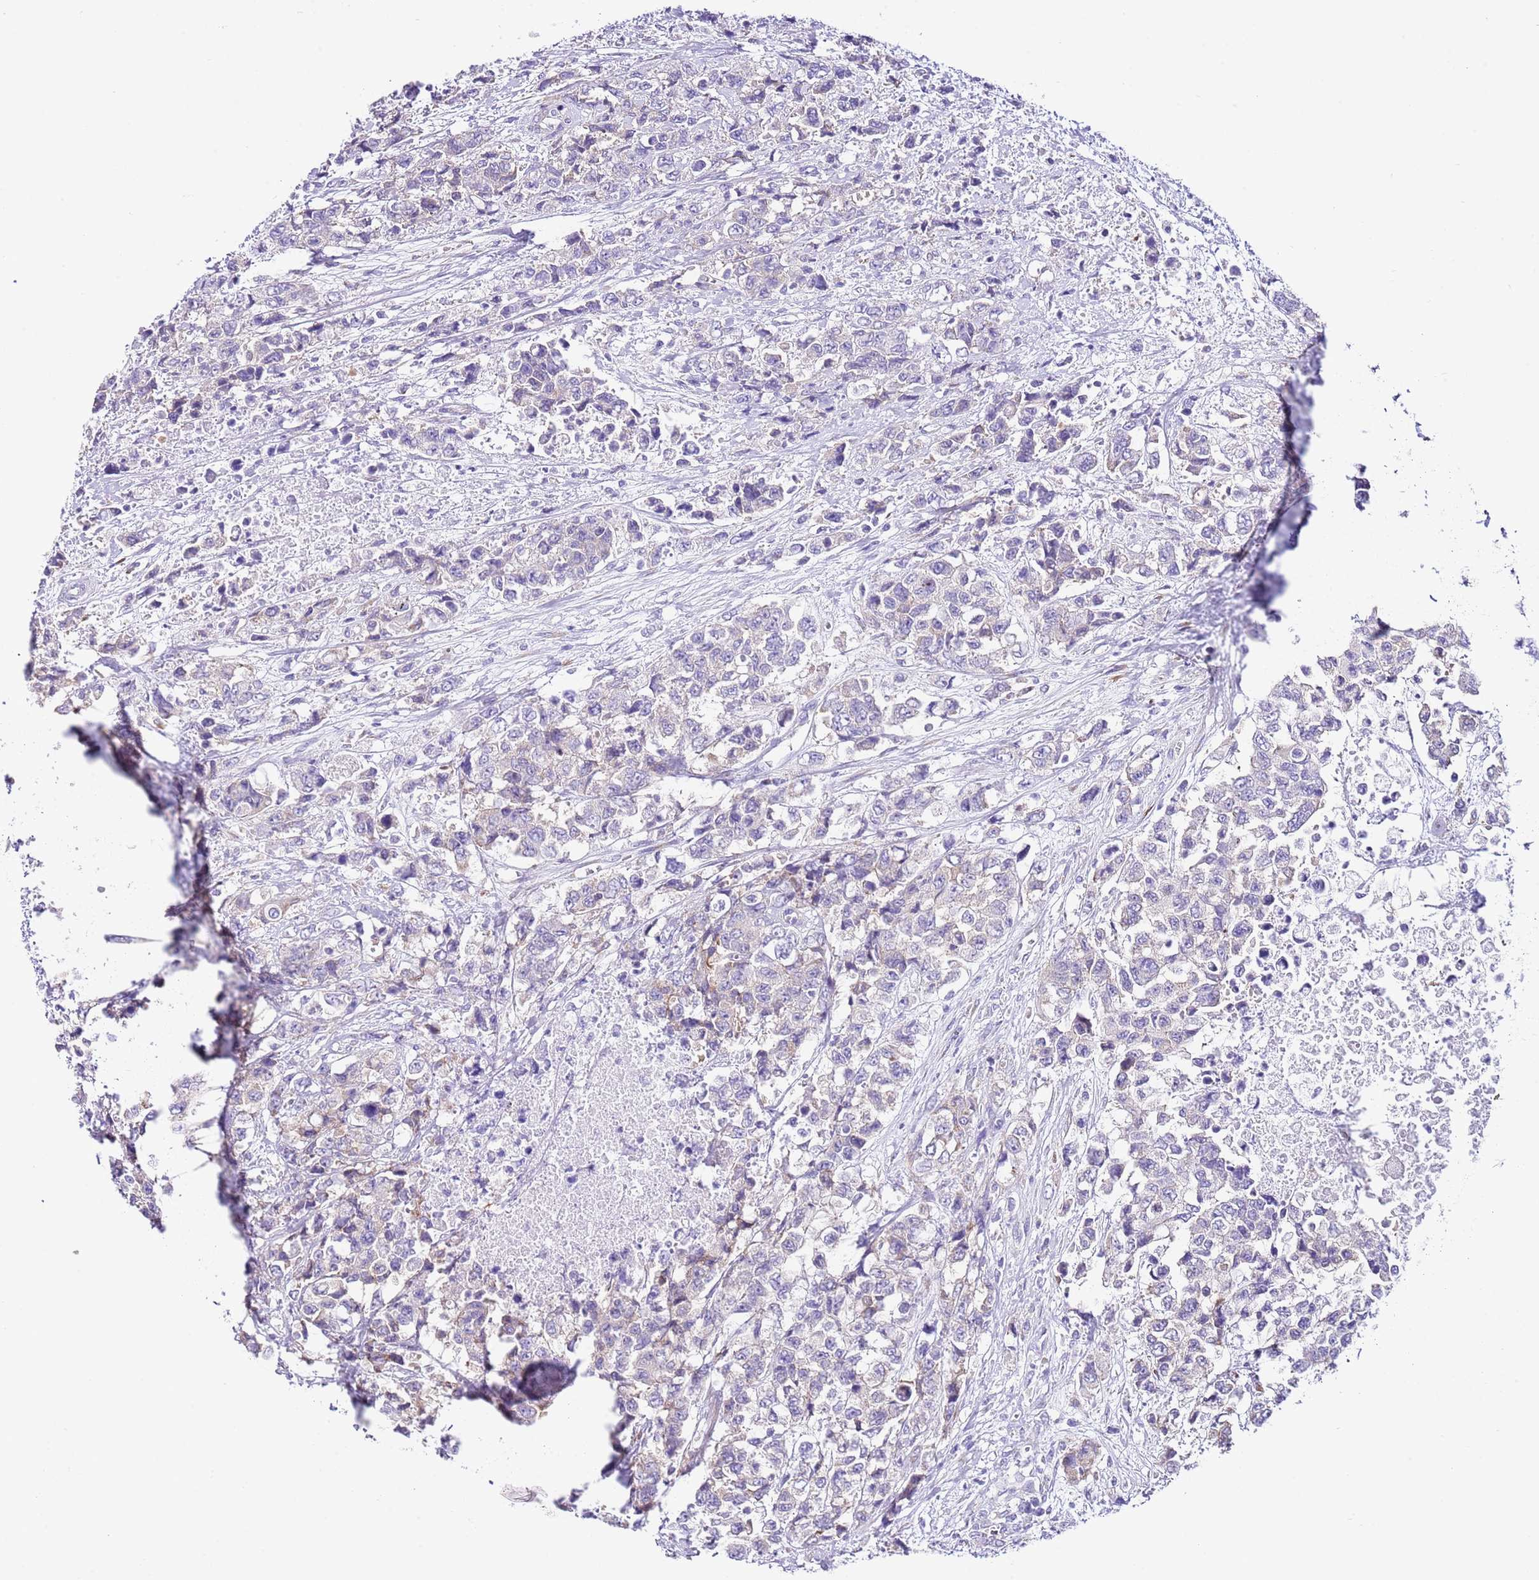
{"staining": {"intensity": "weak", "quantity": "<25%", "location": "cytoplasmic/membranous"}, "tissue": "urothelial cancer", "cell_type": "Tumor cells", "image_type": "cancer", "snomed": [{"axis": "morphology", "description": "Urothelial carcinoma, High grade"}, {"axis": "topography", "description": "Urinary bladder"}], "caption": "Tumor cells show no significant expression in urothelial cancer. (DAB (3,3'-diaminobenzidine) IHC with hematoxylin counter stain).", "gene": "RPS10", "patient": {"sex": "female", "age": 78}}